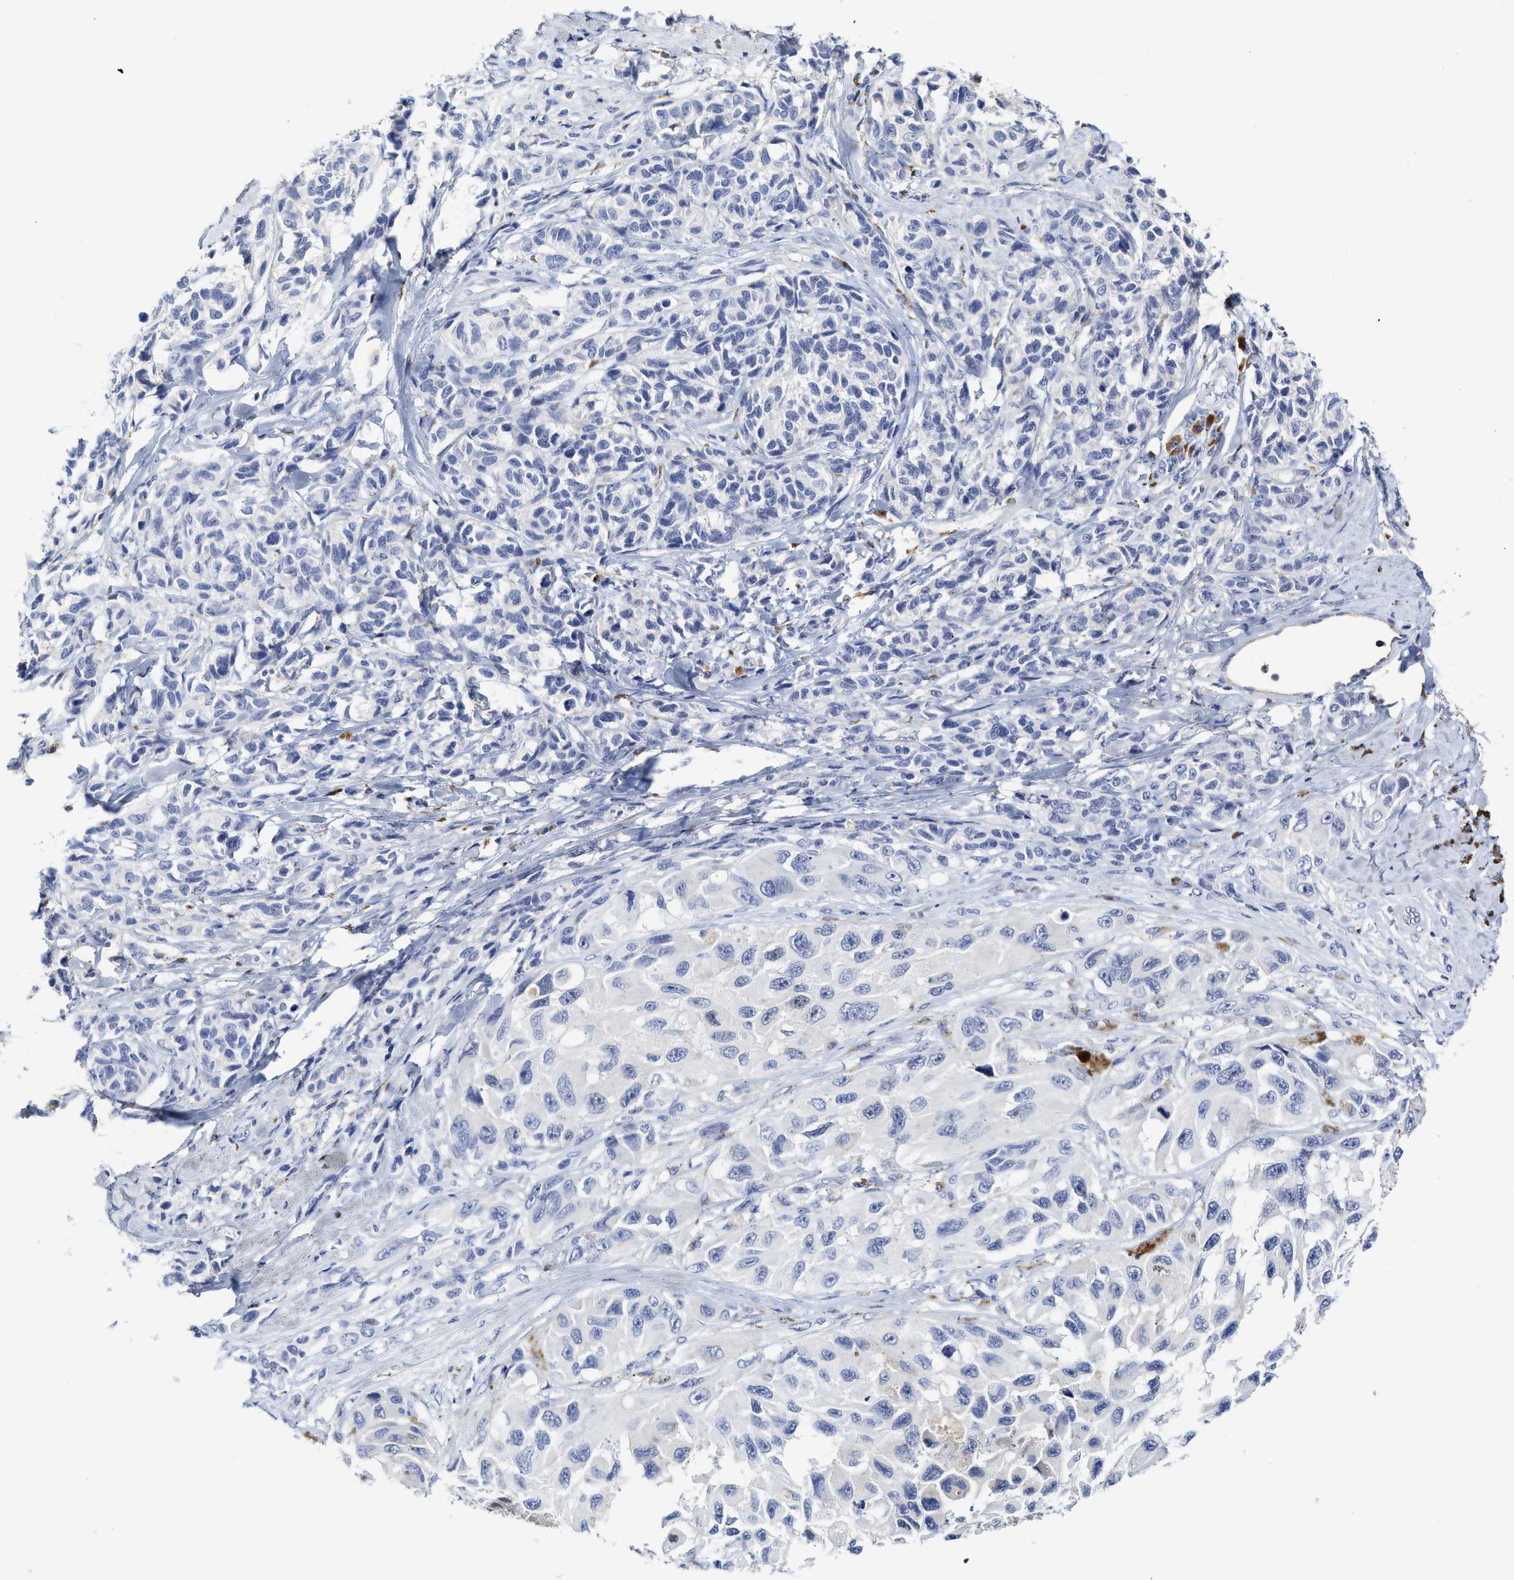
{"staining": {"intensity": "negative", "quantity": "none", "location": "none"}, "tissue": "melanoma", "cell_type": "Tumor cells", "image_type": "cancer", "snomed": [{"axis": "morphology", "description": "Malignant melanoma, NOS"}, {"axis": "topography", "description": "Skin"}], "caption": "IHC of melanoma exhibits no staining in tumor cells.", "gene": "C2", "patient": {"sex": "female", "age": 73}}